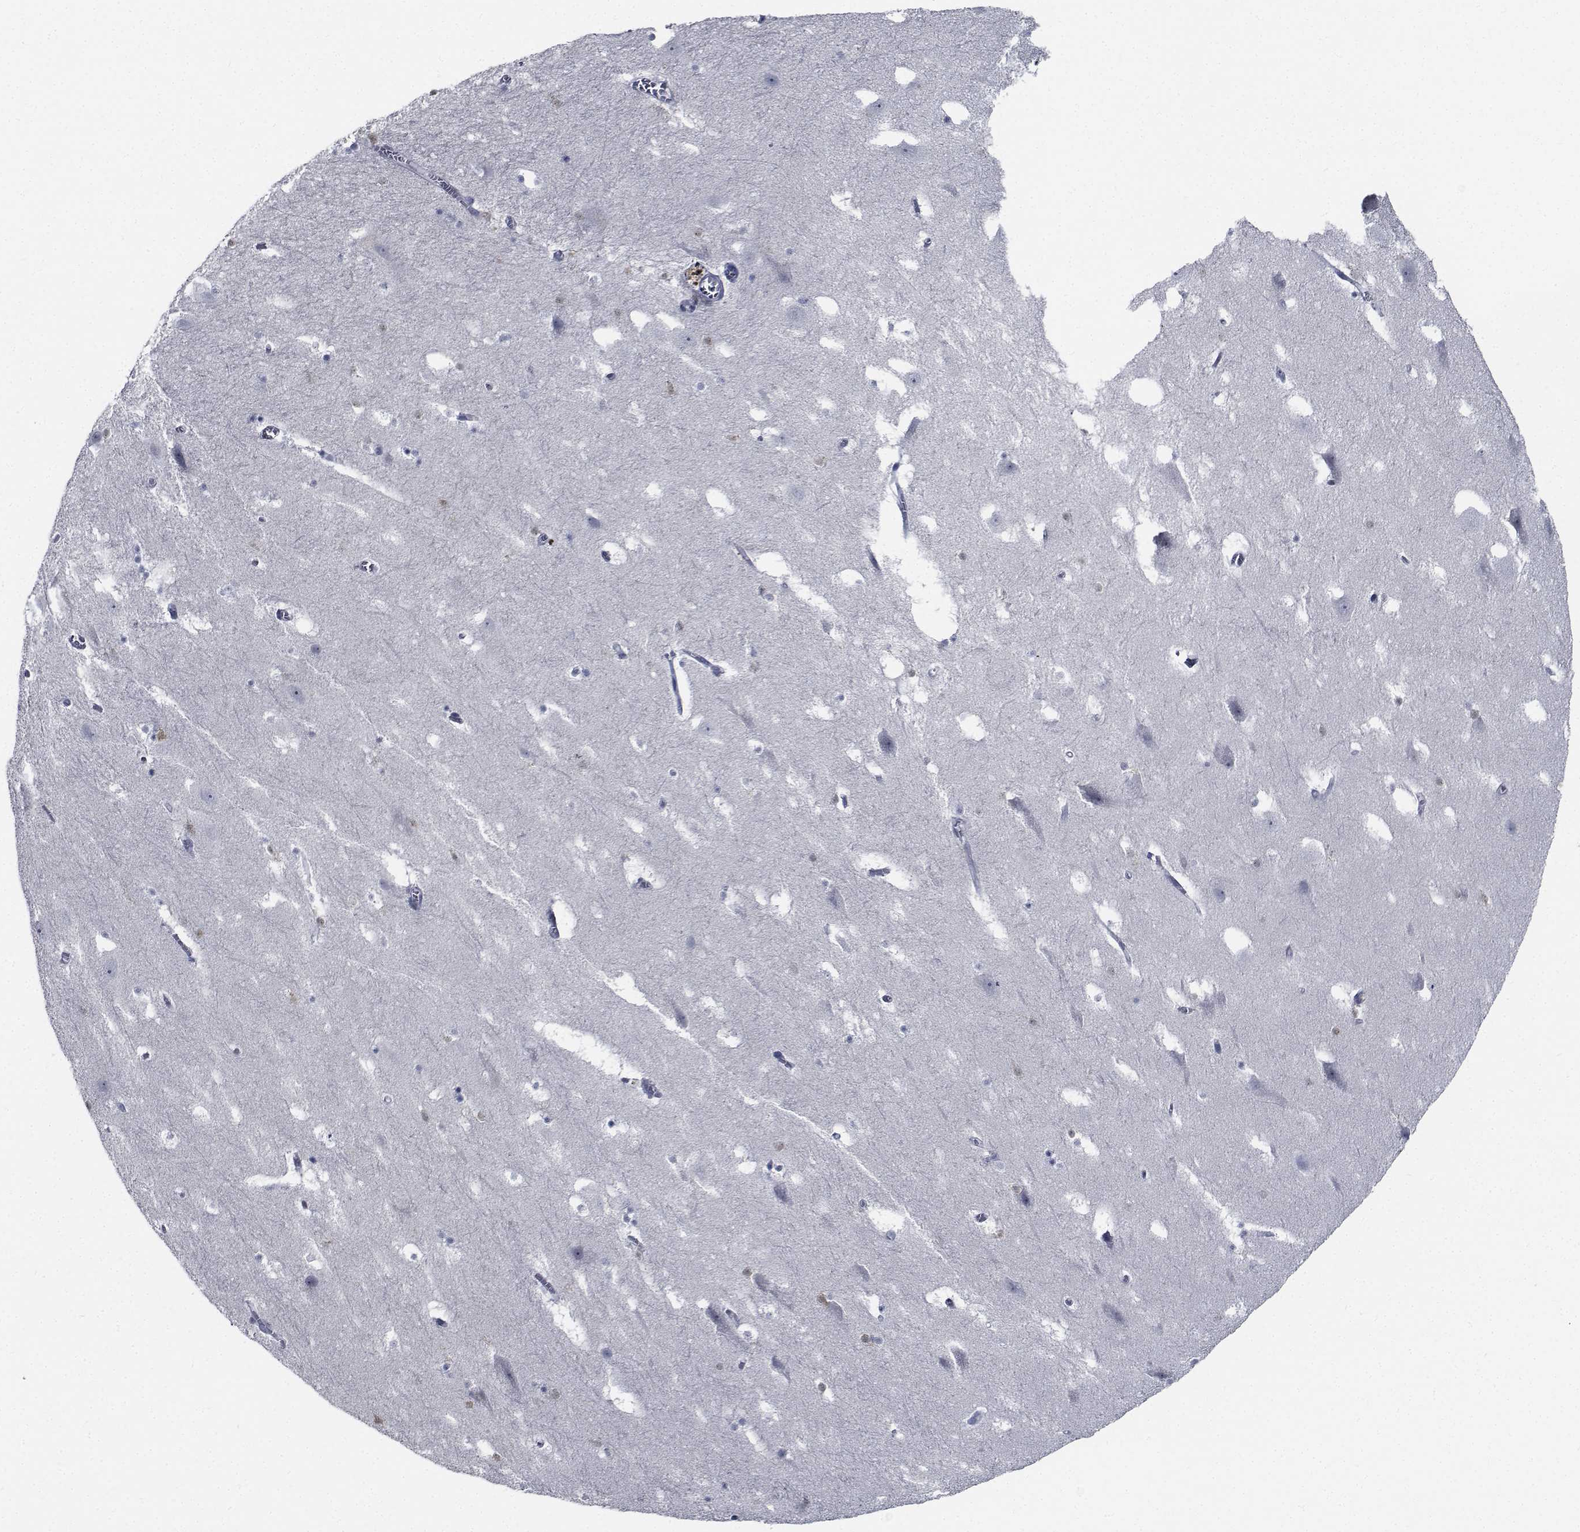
{"staining": {"intensity": "negative", "quantity": "none", "location": "none"}, "tissue": "hippocampus", "cell_type": "Glial cells", "image_type": "normal", "snomed": [{"axis": "morphology", "description": "Normal tissue, NOS"}, {"axis": "topography", "description": "Hippocampus"}], "caption": "Glial cells show no significant protein positivity in unremarkable hippocampus. Nuclei are stained in blue.", "gene": "NVL", "patient": {"sex": "male", "age": 45}}